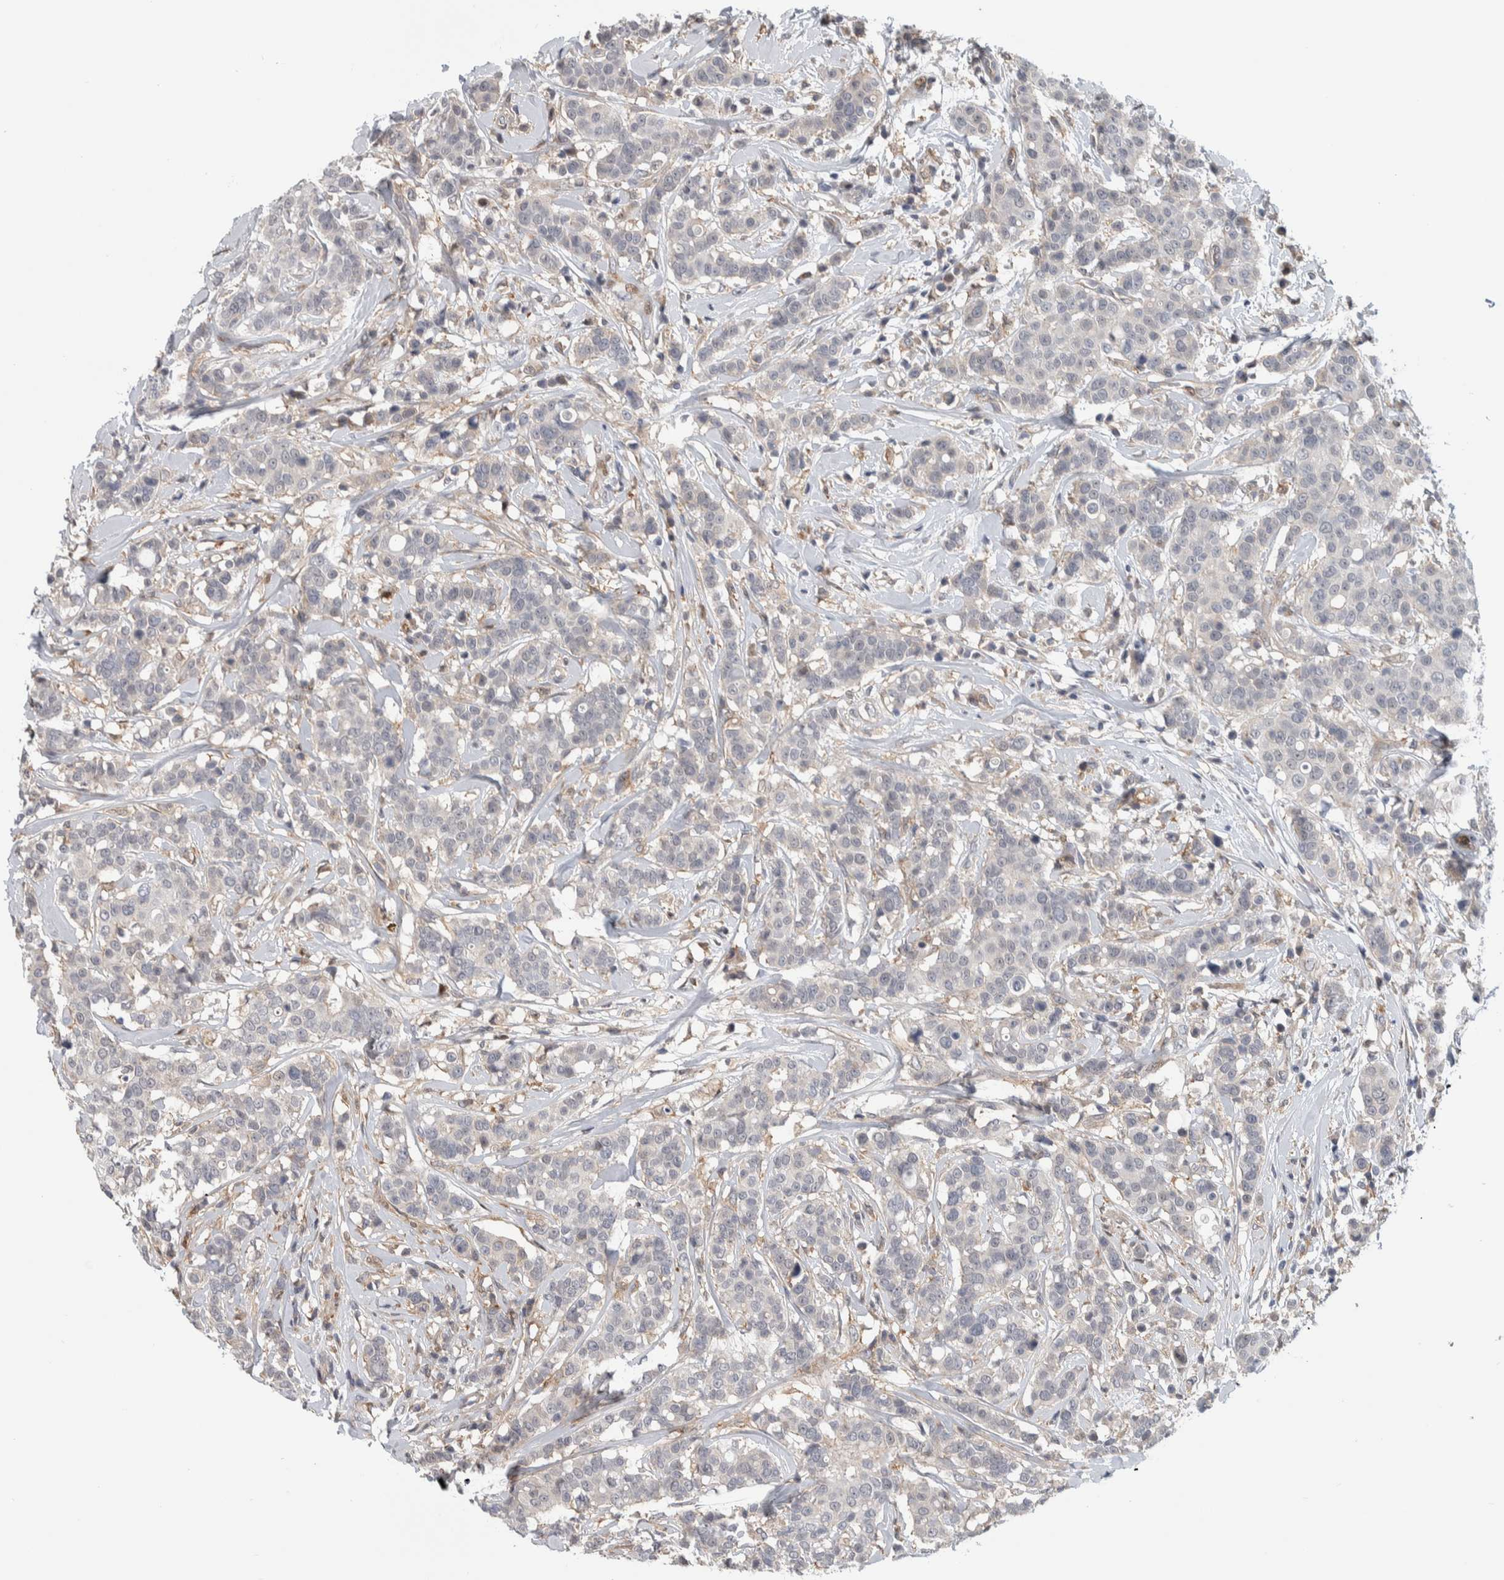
{"staining": {"intensity": "negative", "quantity": "none", "location": "none"}, "tissue": "breast cancer", "cell_type": "Tumor cells", "image_type": "cancer", "snomed": [{"axis": "morphology", "description": "Duct carcinoma"}, {"axis": "topography", "description": "Breast"}], "caption": "The image demonstrates no significant expression in tumor cells of breast cancer.", "gene": "MSL1", "patient": {"sex": "female", "age": 27}}